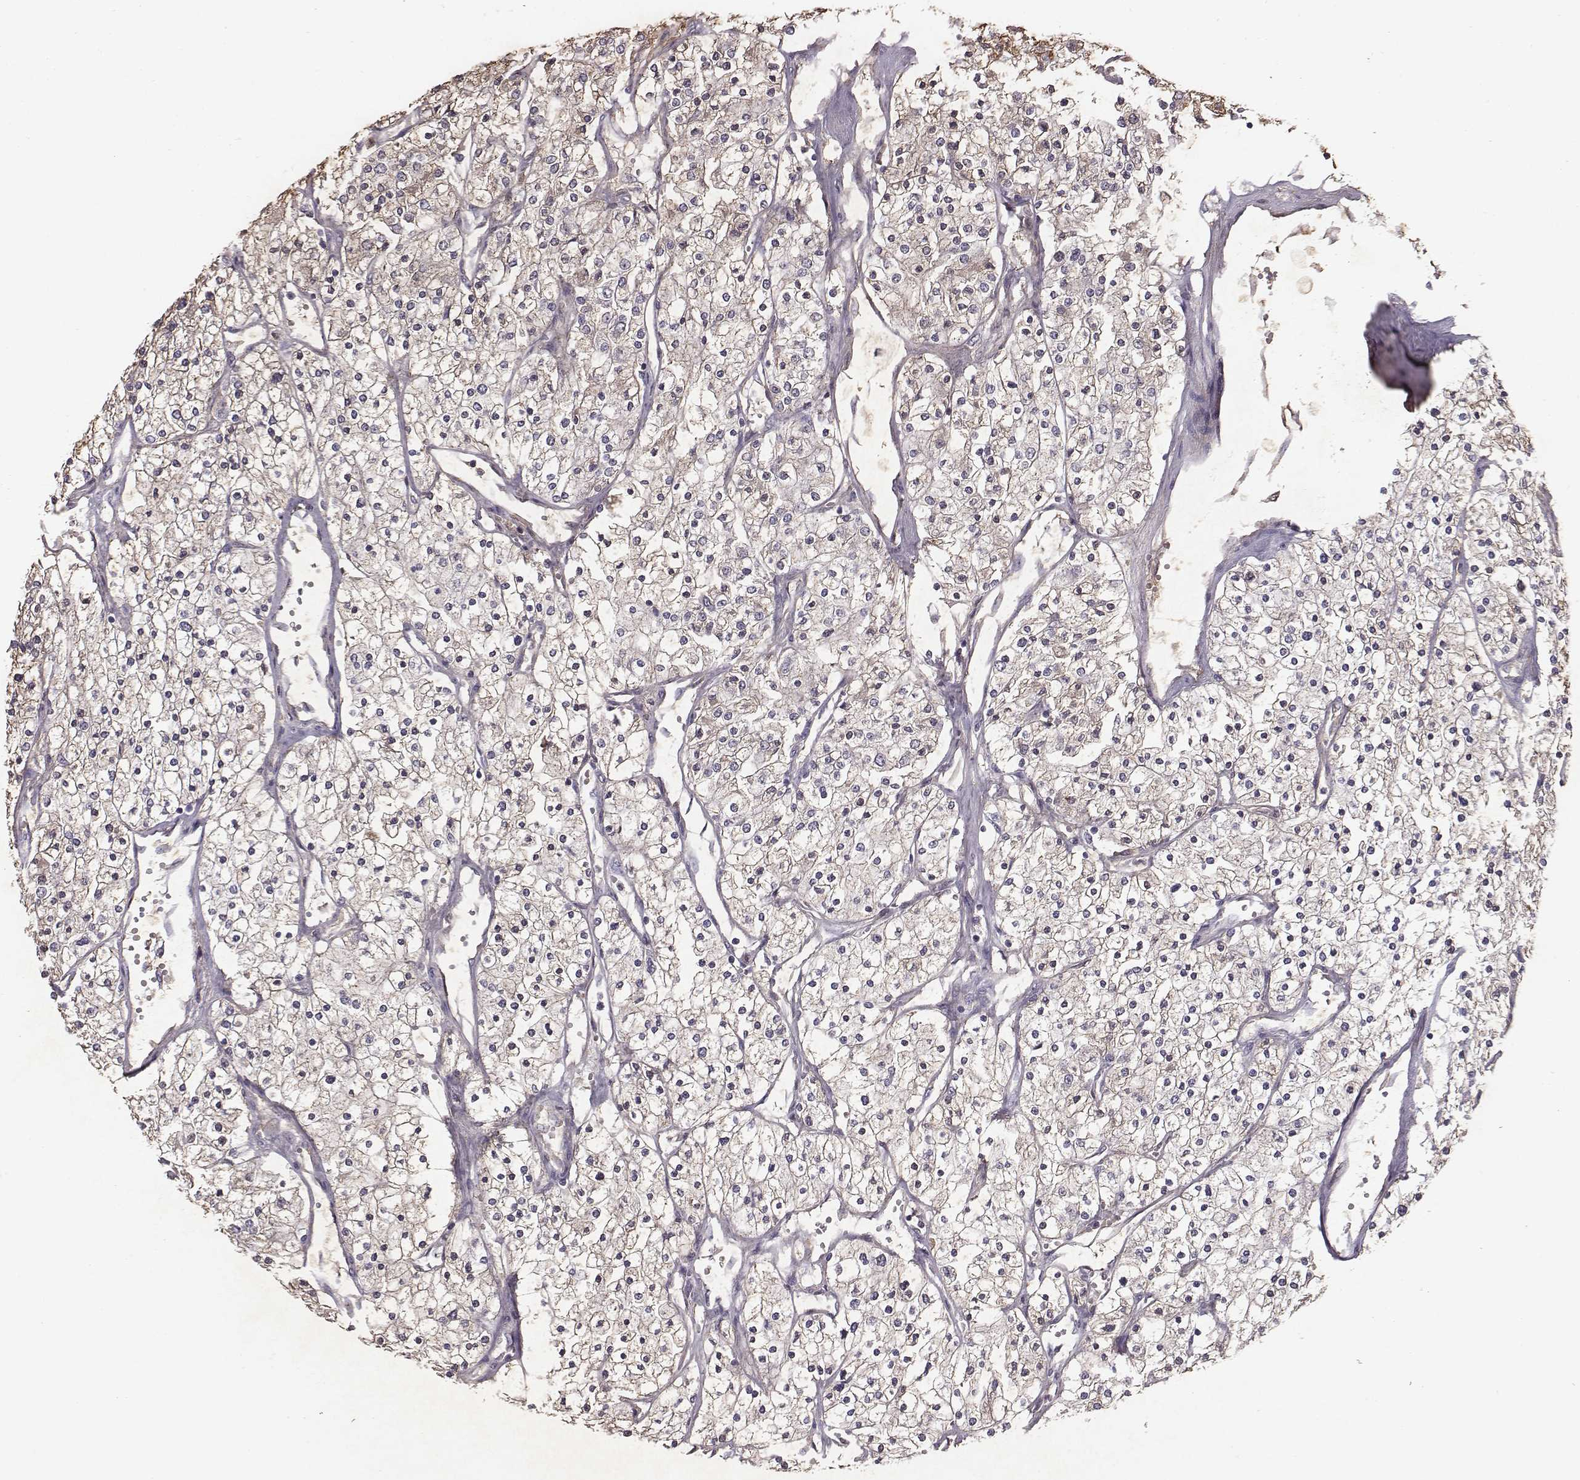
{"staining": {"intensity": "negative", "quantity": "none", "location": "none"}, "tissue": "renal cancer", "cell_type": "Tumor cells", "image_type": "cancer", "snomed": [{"axis": "morphology", "description": "Adenocarcinoma, NOS"}, {"axis": "topography", "description": "Kidney"}], "caption": "Tumor cells are negative for brown protein staining in renal cancer. (Stains: DAB (3,3'-diaminobenzidine) immunohistochemistry (IHC) with hematoxylin counter stain, Microscopy: brightfield microscopy at high magnification).", "gene": "SLC22A6", "patient": {"sex": "male", "age": 80}}